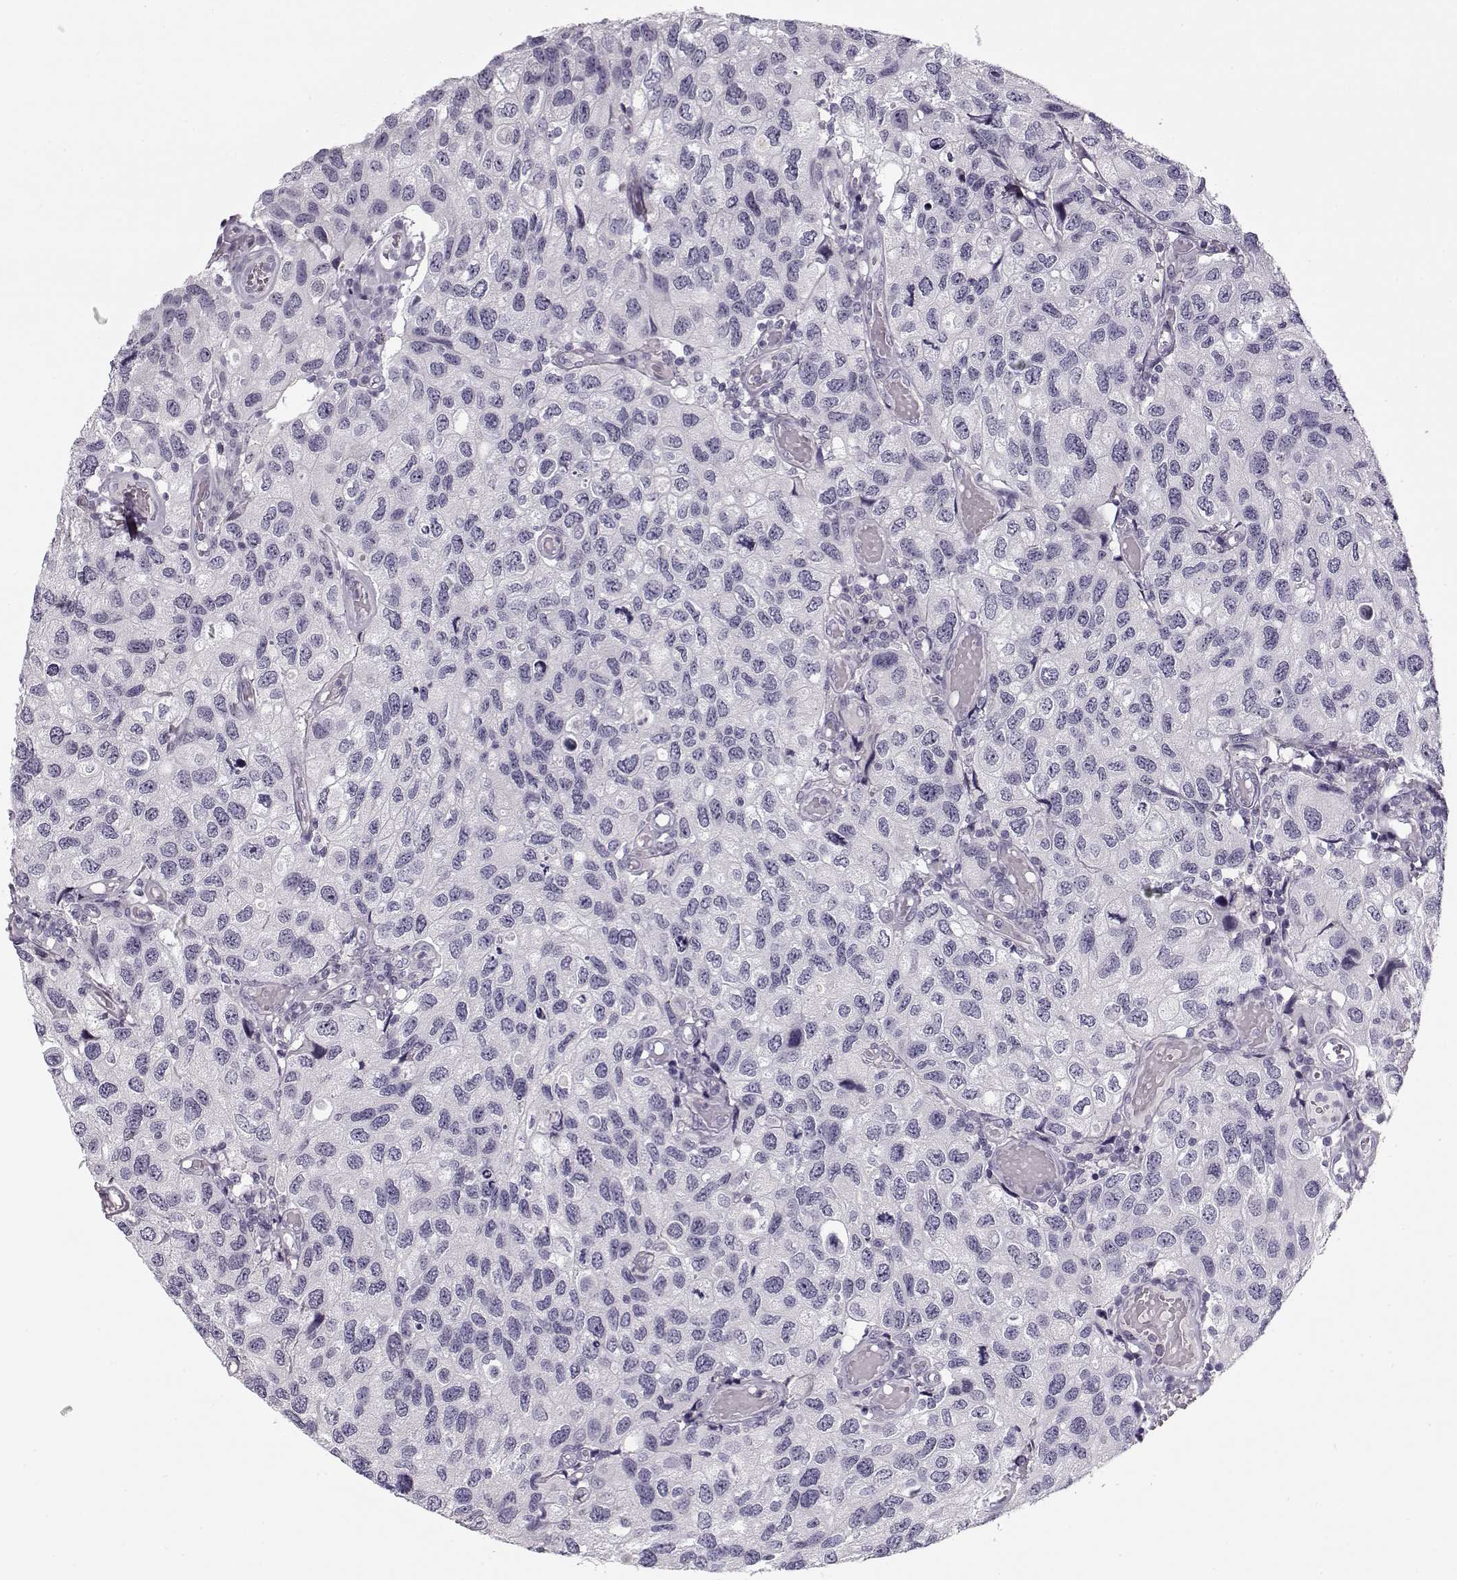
{"staining": {"intensity": "negative", "quantity": "none", "location": "none"}, "tissue": "urothelial cancer", "cell_type": "Tumor cells", "image_type": "cancer", "snomed": [{"axis": "morphology", "description": "Urothelial carcinoma, High grade"}, {"axis": "topography", "description": "Urinary bladder"}], "caption": "Urothelial carcinoma (high-grade) was stained to show a protein in brown. There is no significant positivity in tumor cells.", "gene": "PNMT", "patient": {"sex": "male", "age": 79}}